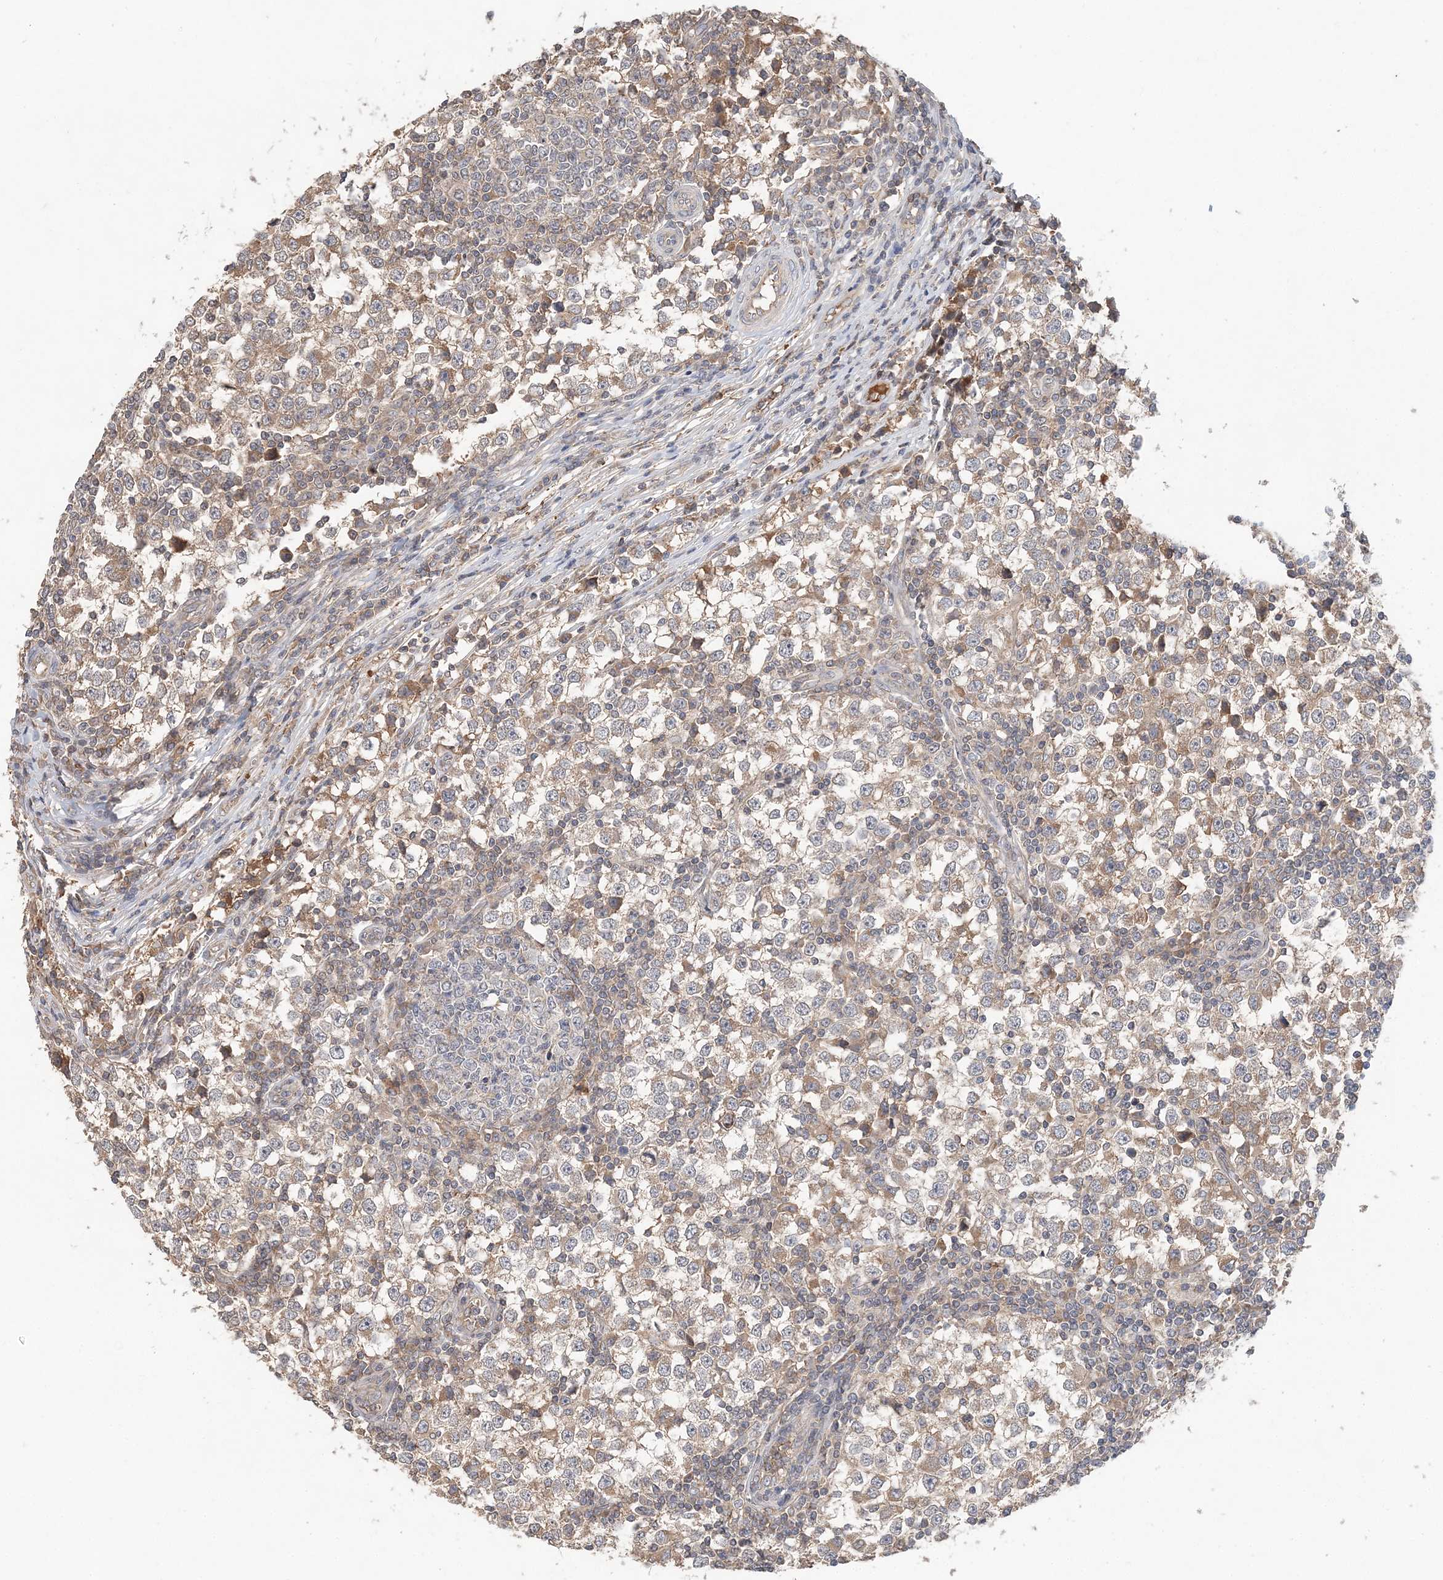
{"staining": {"intensity": "weak", "quantity": "25%-75%", "location": "cytoplasmic/membranous"}, "tissue": "testis cancer", "cell_type": "Tumor cells", "image_type": "cancer", "snomed": [{"axis": "morphology", "description": "Seminoma, NOS"}, {"axis": "topography", "description": "Testis"}], "caption": "Protein expression by immunohistochemistry exhibits weak cytoplasmic/membranous staining in approximately 25%-75% of tumor cells in testis cancer. (DAB IHC, brown staining for protein, blue staining for nuclei).", "gene": "SYCP3", "patient": {"sex": "male", "age": 65}}